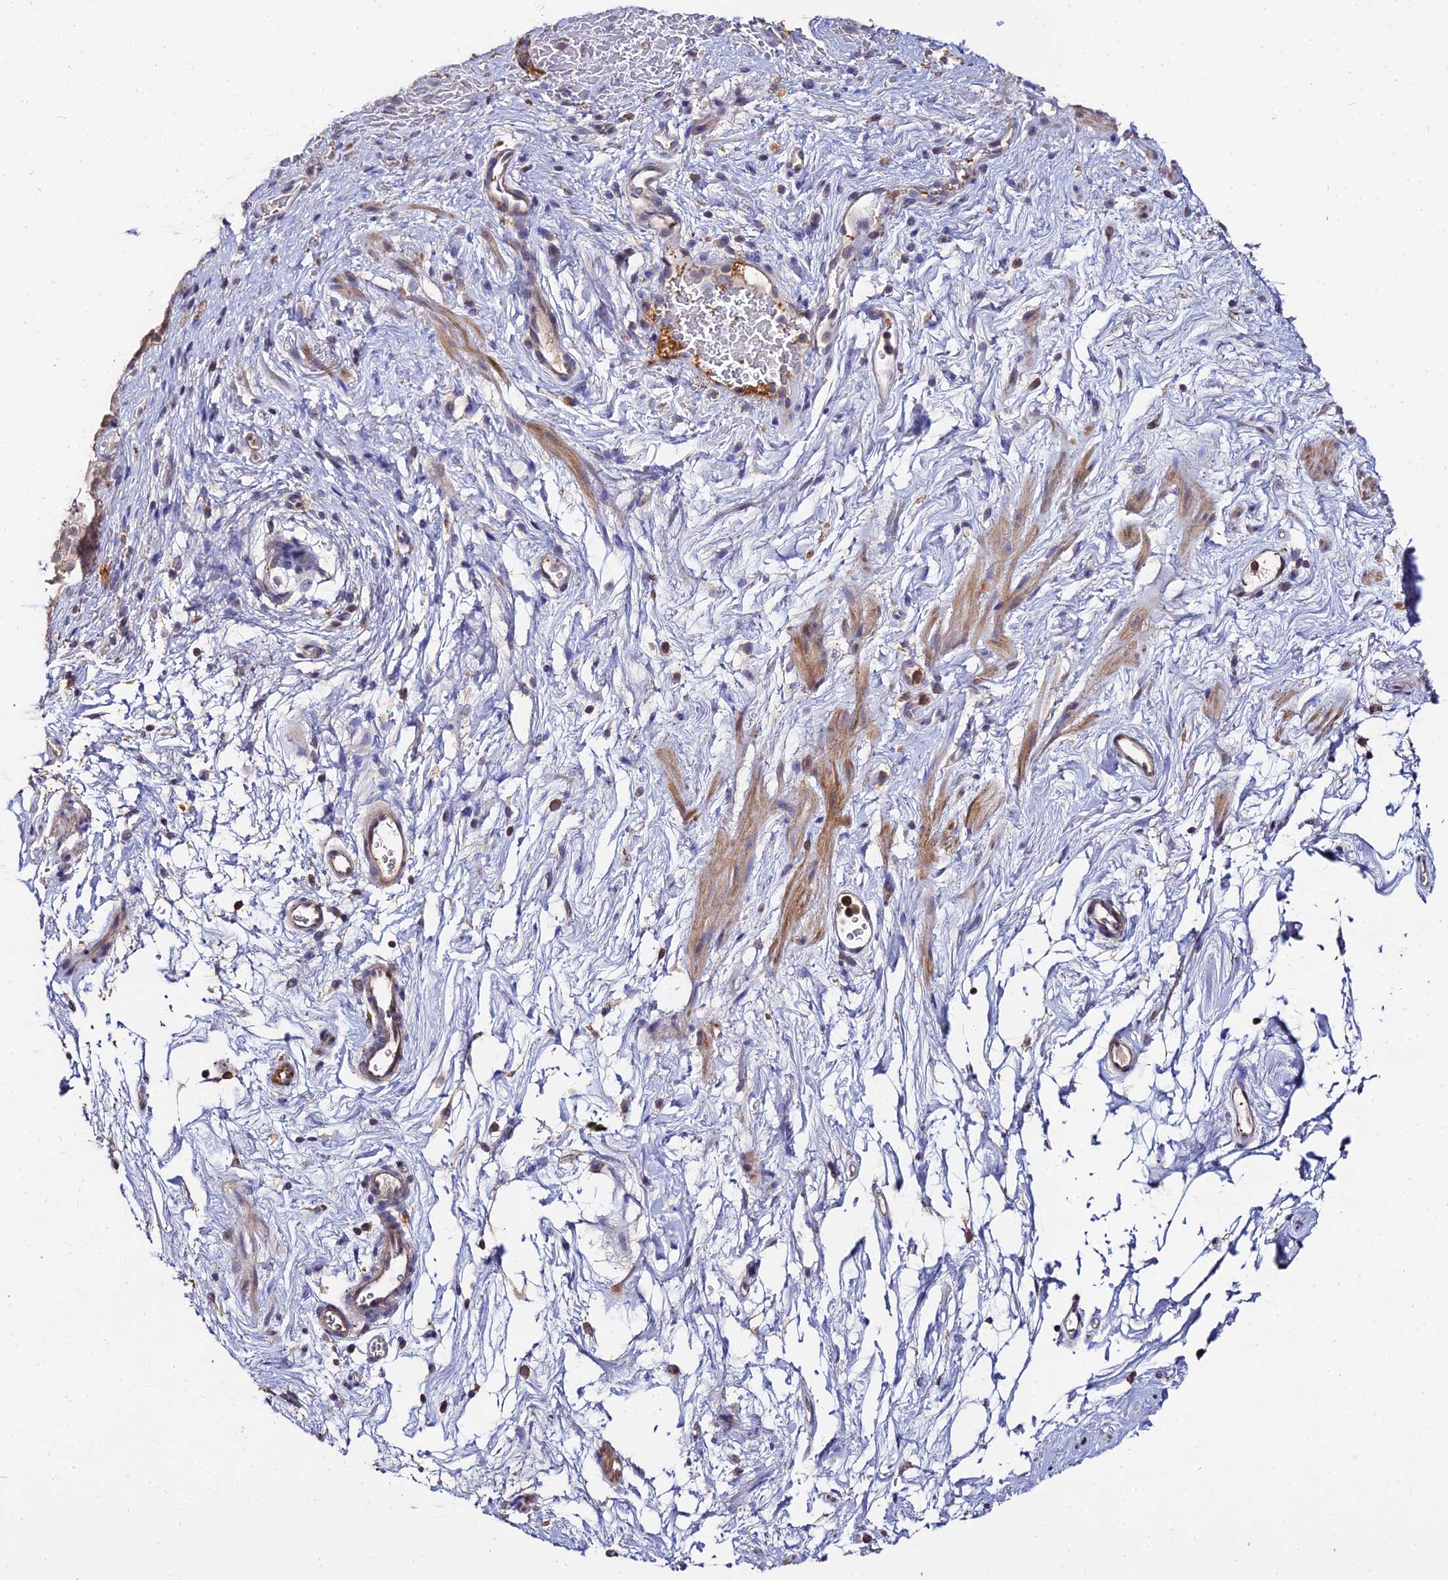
{"staining": {"intensity": "moderate", "quantity": "25%-75%", "location": "cytoplasmic/membranous"}, "tissue": "smooth muscle", "cell_type": "Smooth muscle cells", "image_type": "normal", "snomed": [{"axis": "morphology", "description": "Normal tissue, NOS"}, {"axis": "topography", "description": "Smooth muscle"}, {"axis": "topography", "description": "Peripheral nerve tissue"}], "caption": "This is an image of immunohistochemistry (IHC) staining of unremarkable smooth muscle, which shows moderate staining in the cytoplasmic/membranous of smooth muscle cells.", "gene": "LSM5", "patient": {"sex": "male", "age": 69}}